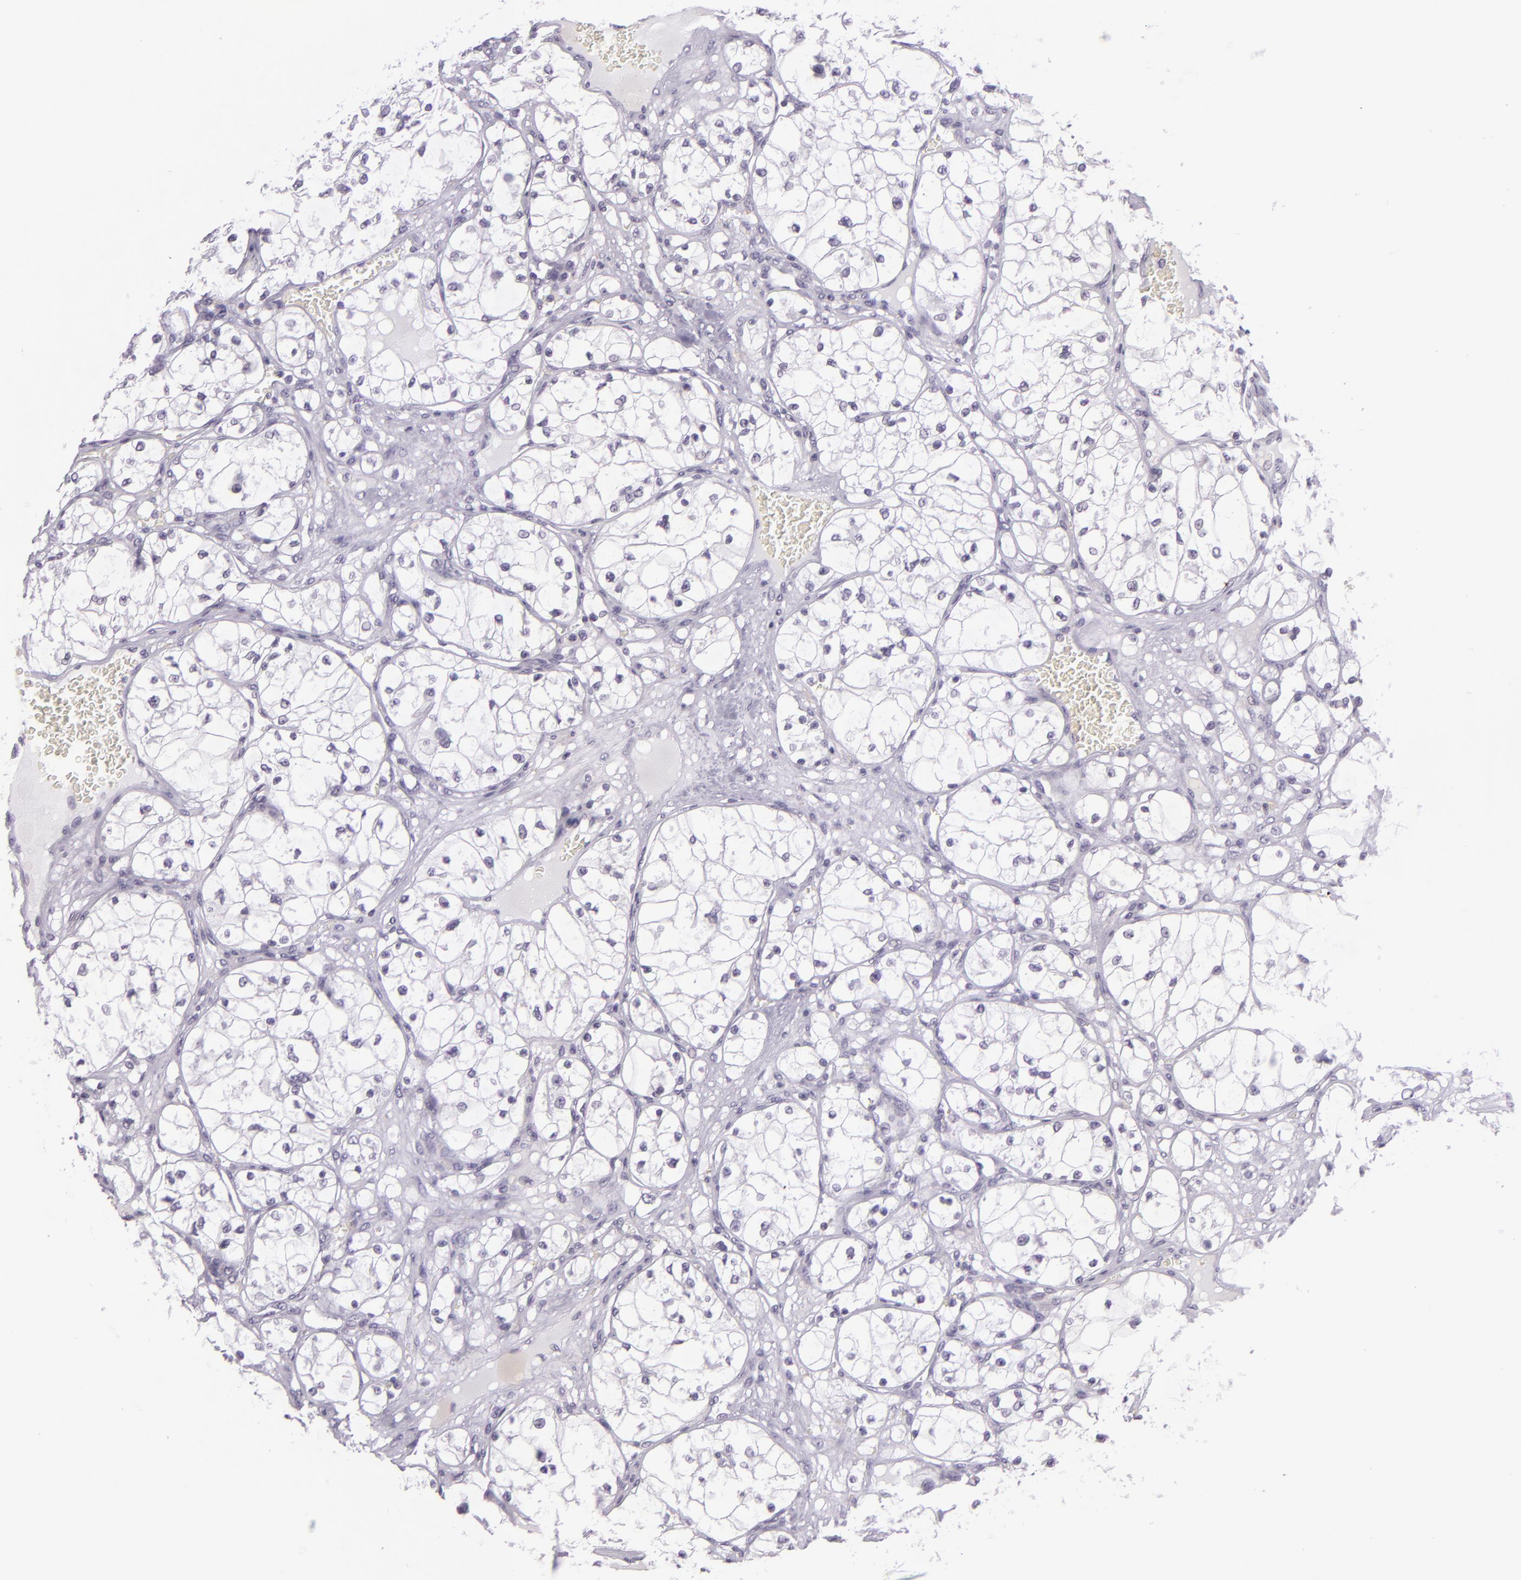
{"staining": {"intensity": "negative", "quantity": "none", "location": "none"}, "tissue": "renal cancer", "cell_type": "Tumor cells", "image_type": "cancer", "snomed": [{"axis": "morphology", "description": "Adenocarcinoma, NOS"}, {"axis": "topography", "description": "Kidney"}], "caption": "A high-resolution photomicrograph shows immunohistochemistry staining of renal adenocarcinoma, which shows no significant positivity in tumor cells.", "gene": "MUC6", "patient": {"sex": "male", "age": 61}}